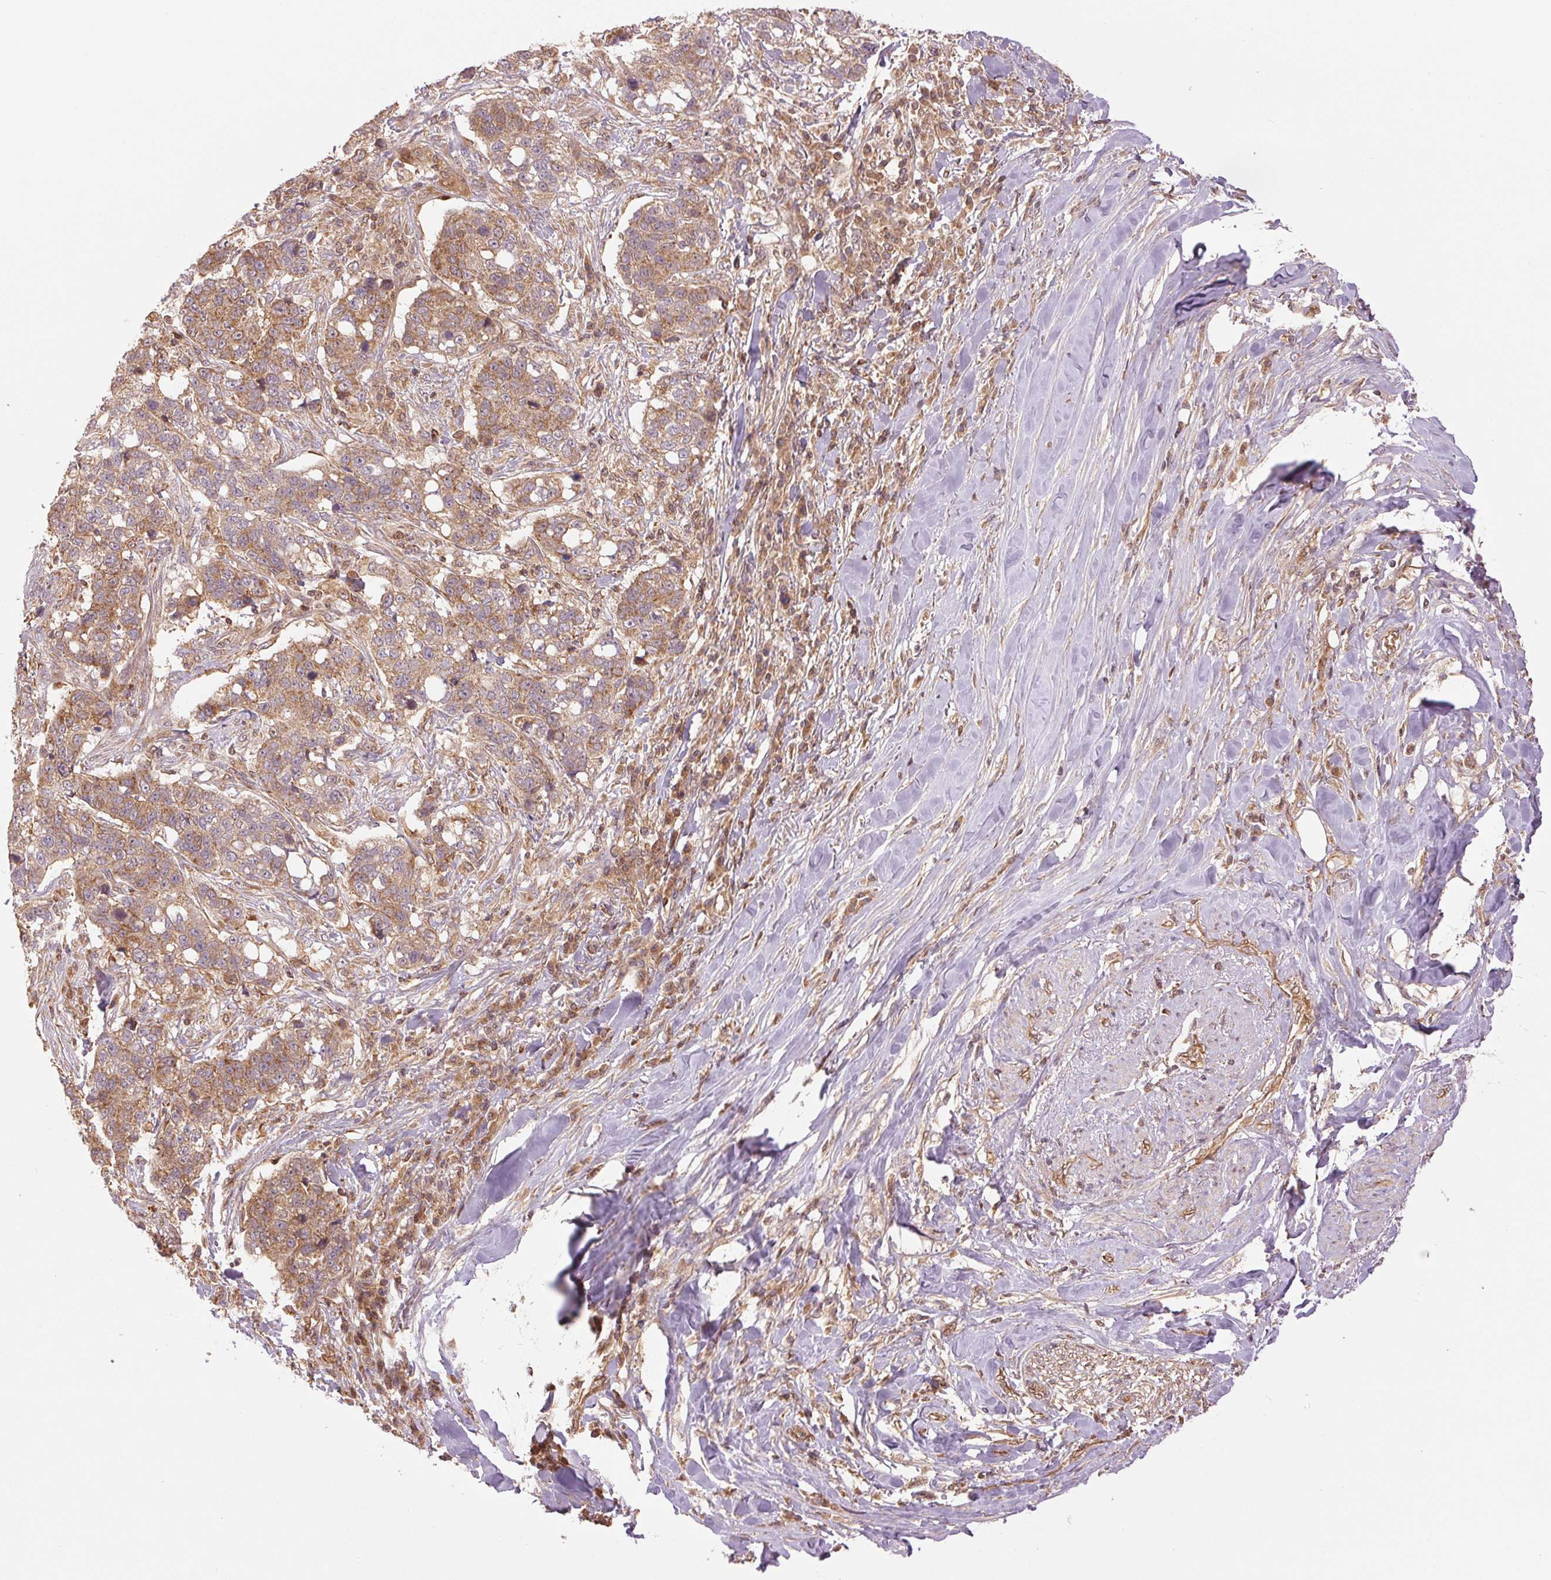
{"staining": {"intensity": "moderate", "quantity": ">75%", "location": "cytoplasmic/membranous"}, "tissue": "lung cancer", "cell_type": "Tumor cells", "image_type": "cancer", "snomed": [{"axis": "morphology", "description": "Squamous cell carcinoma, NOS"}, {"axis": "topography", "description": "Lymph node"}, {"axis": "topography", "description": "Lung"}], "caption": "Immunohistochemical staining of lung cancer (squamous cell carcinoma) shows medium levels of moderate cytoplasmic/membranous staining in about >75% of tumor cells.", "gene": "STARD7", "patient": {"sex": "male", "age": 61}}